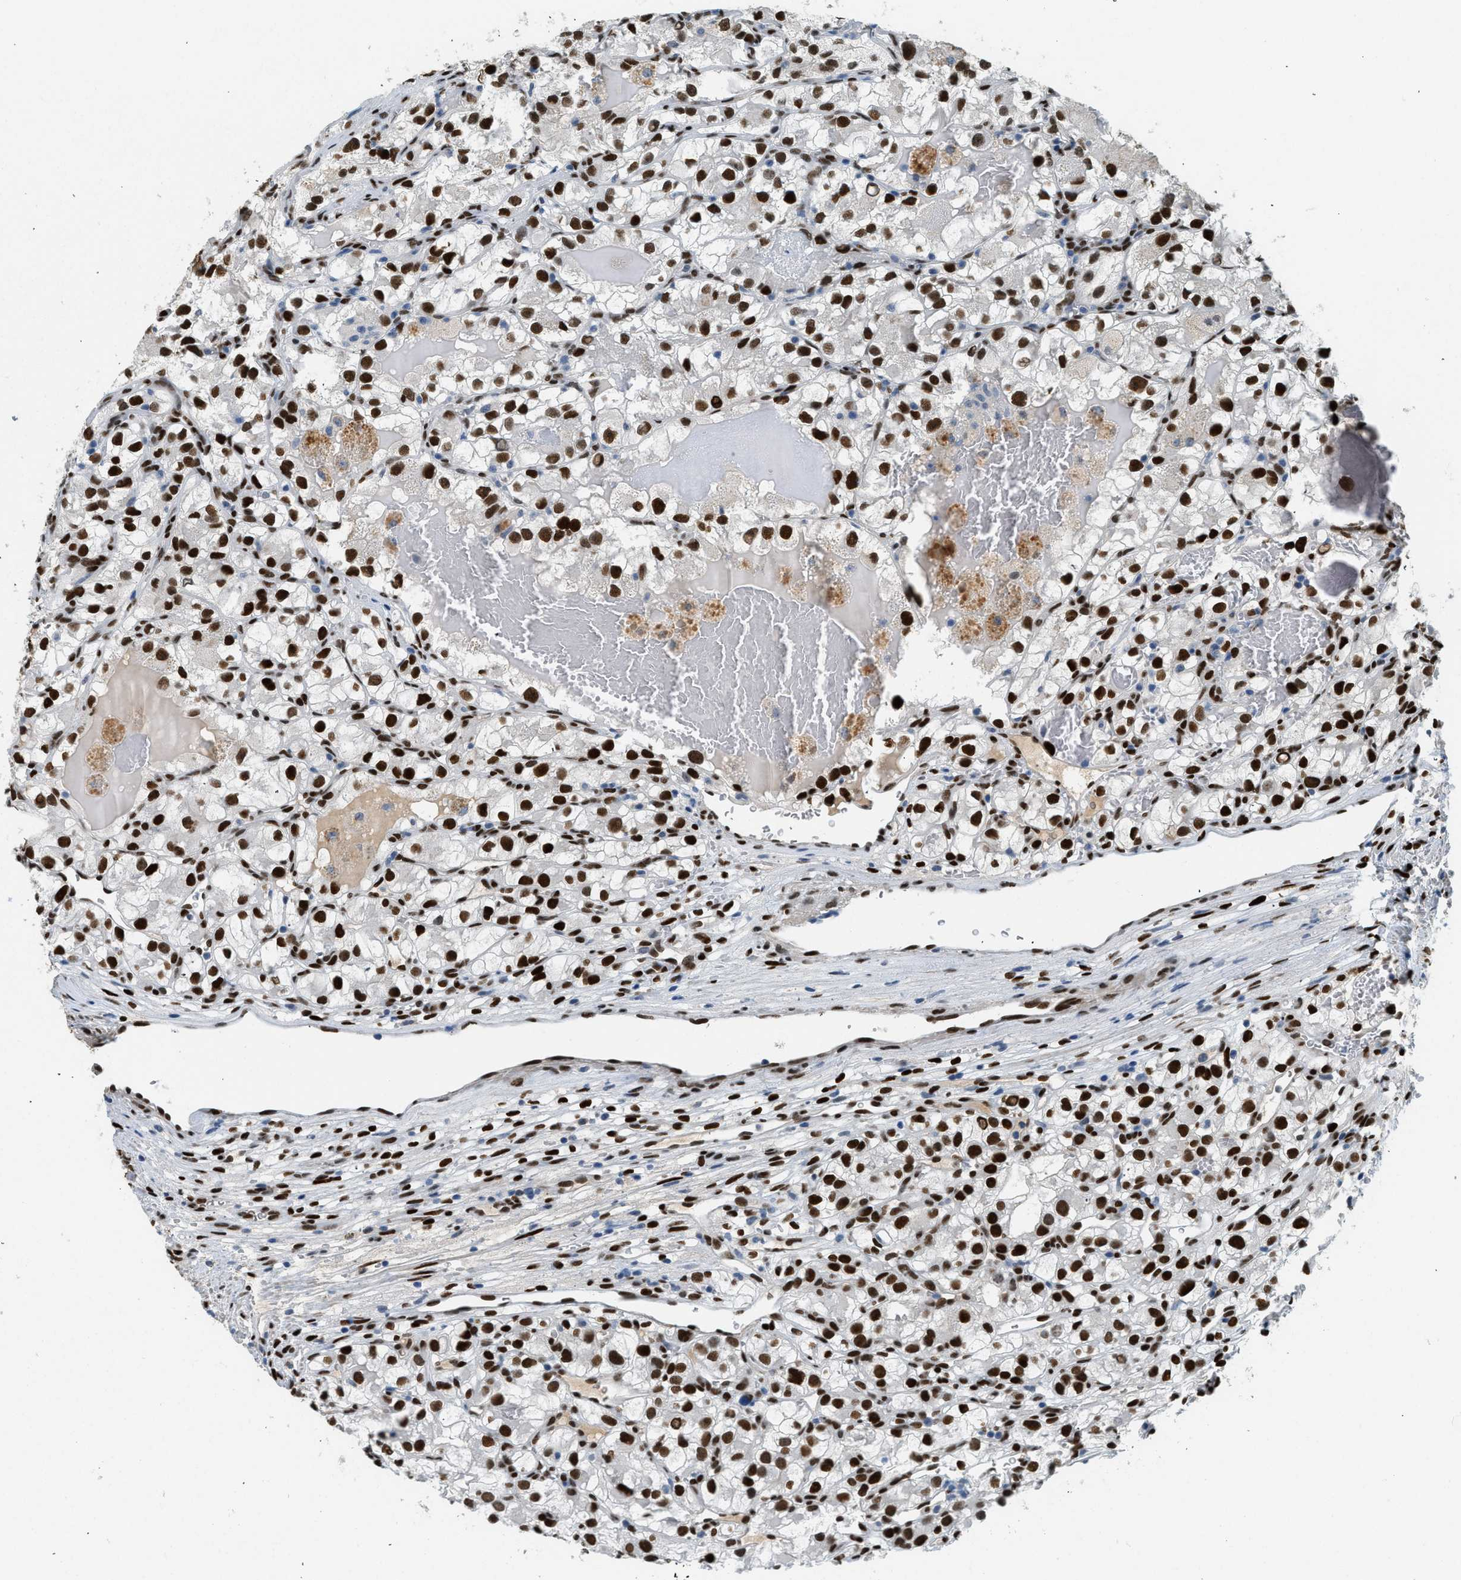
{"staining": {"intensity": "strong", "quantity": ">75%", "location": "nuclear"}, "tissue": "renal cancer", "cell_type": "Tumor cells", "image_type": "cancer", "snomed": [{"axis": "morphology", "description": "Adenocarcinoma, NOS"}, {"axis": "topography", "description": "Kidney"}], "caption": "About >75% of tumor cells in human renal adenocarcinoma exhibit strong nuclear protein expression as visualized by brown immunohistochemical staining.", "gene": "ZBTB20", "patient": {"sex": "female", "age": 57}}